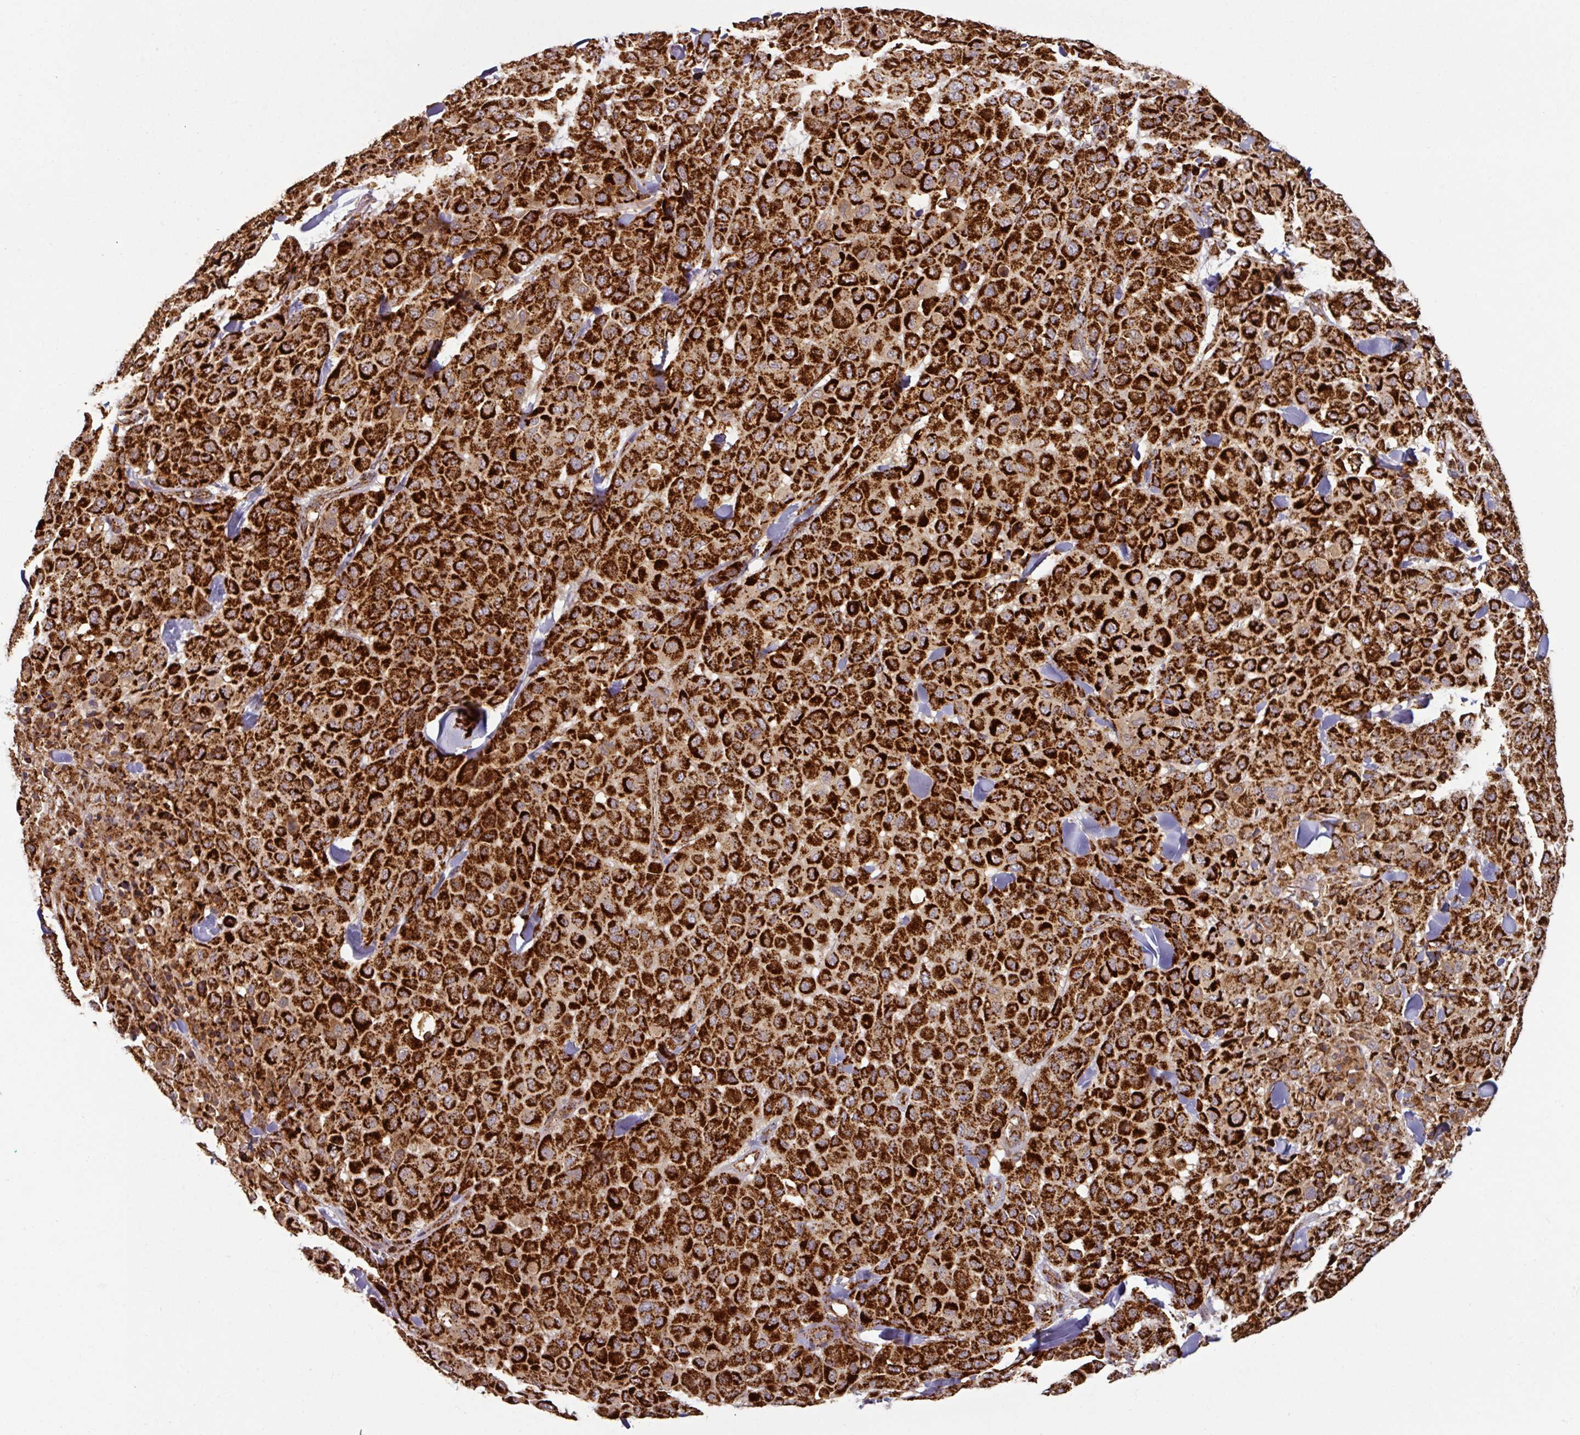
{"staining": {"intensity": "strong", "quantity": ">75%", "location": "cytoplasmic/membranous"}, "tissue": "melanoma", "cell_type": "Tumor cells", "image_type": "cancer", "snomed": [{"axis": "morphology", "description": "Malignant melanoma, Metastatic site"}, {"axis": "topography", "description": "Skin"}], "caption": "An image of malignant melanoma (metastatic site) stained for a protein reveals strong cytoplasmic/membranous brown staining in tumor cells.", "gene": "TRAP1", "patient": {"sex": "female", "age": 81}}